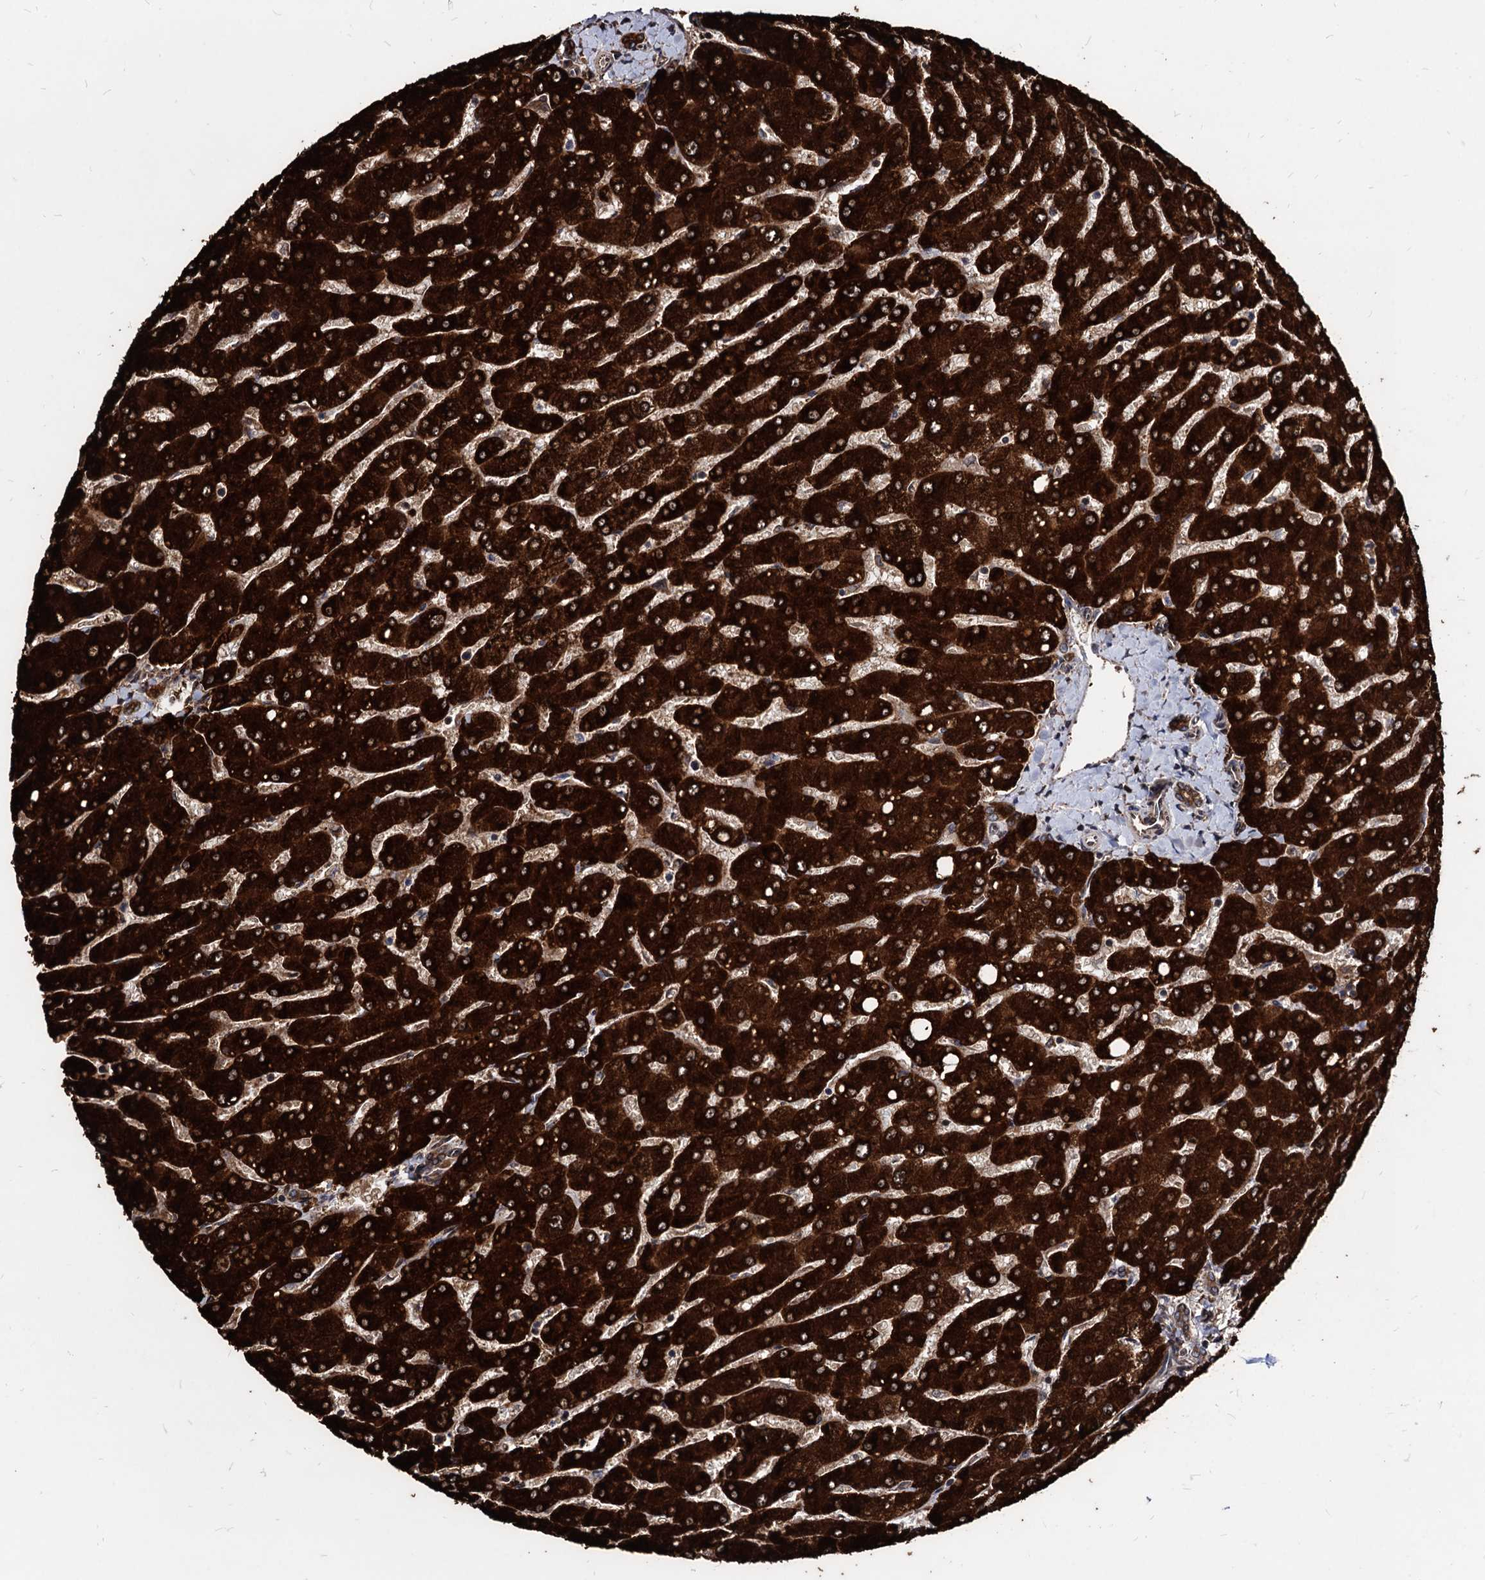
{"staining": {"intensity": "moderate", "quantity": ">75%", "location": "cytoplasmic/membranous"}, "tissue": "liver", "cell_type": "Cholangiocytes", "image_type": "normal", "snomed": [{"axis": "morphology", "description": "Normal tissue, NOS"}, {"axis": "topography", "description": "Liver"}], "caption": "IHC histopathology image of benign human liver stained for a protein (brown), which exhibits medium levels of moderate cytoplasmic/membranous staining in approximately >75% of cholangiocytes.", "gene": "ANKRD12", "patient": {"sex": "male", "age": 55}}